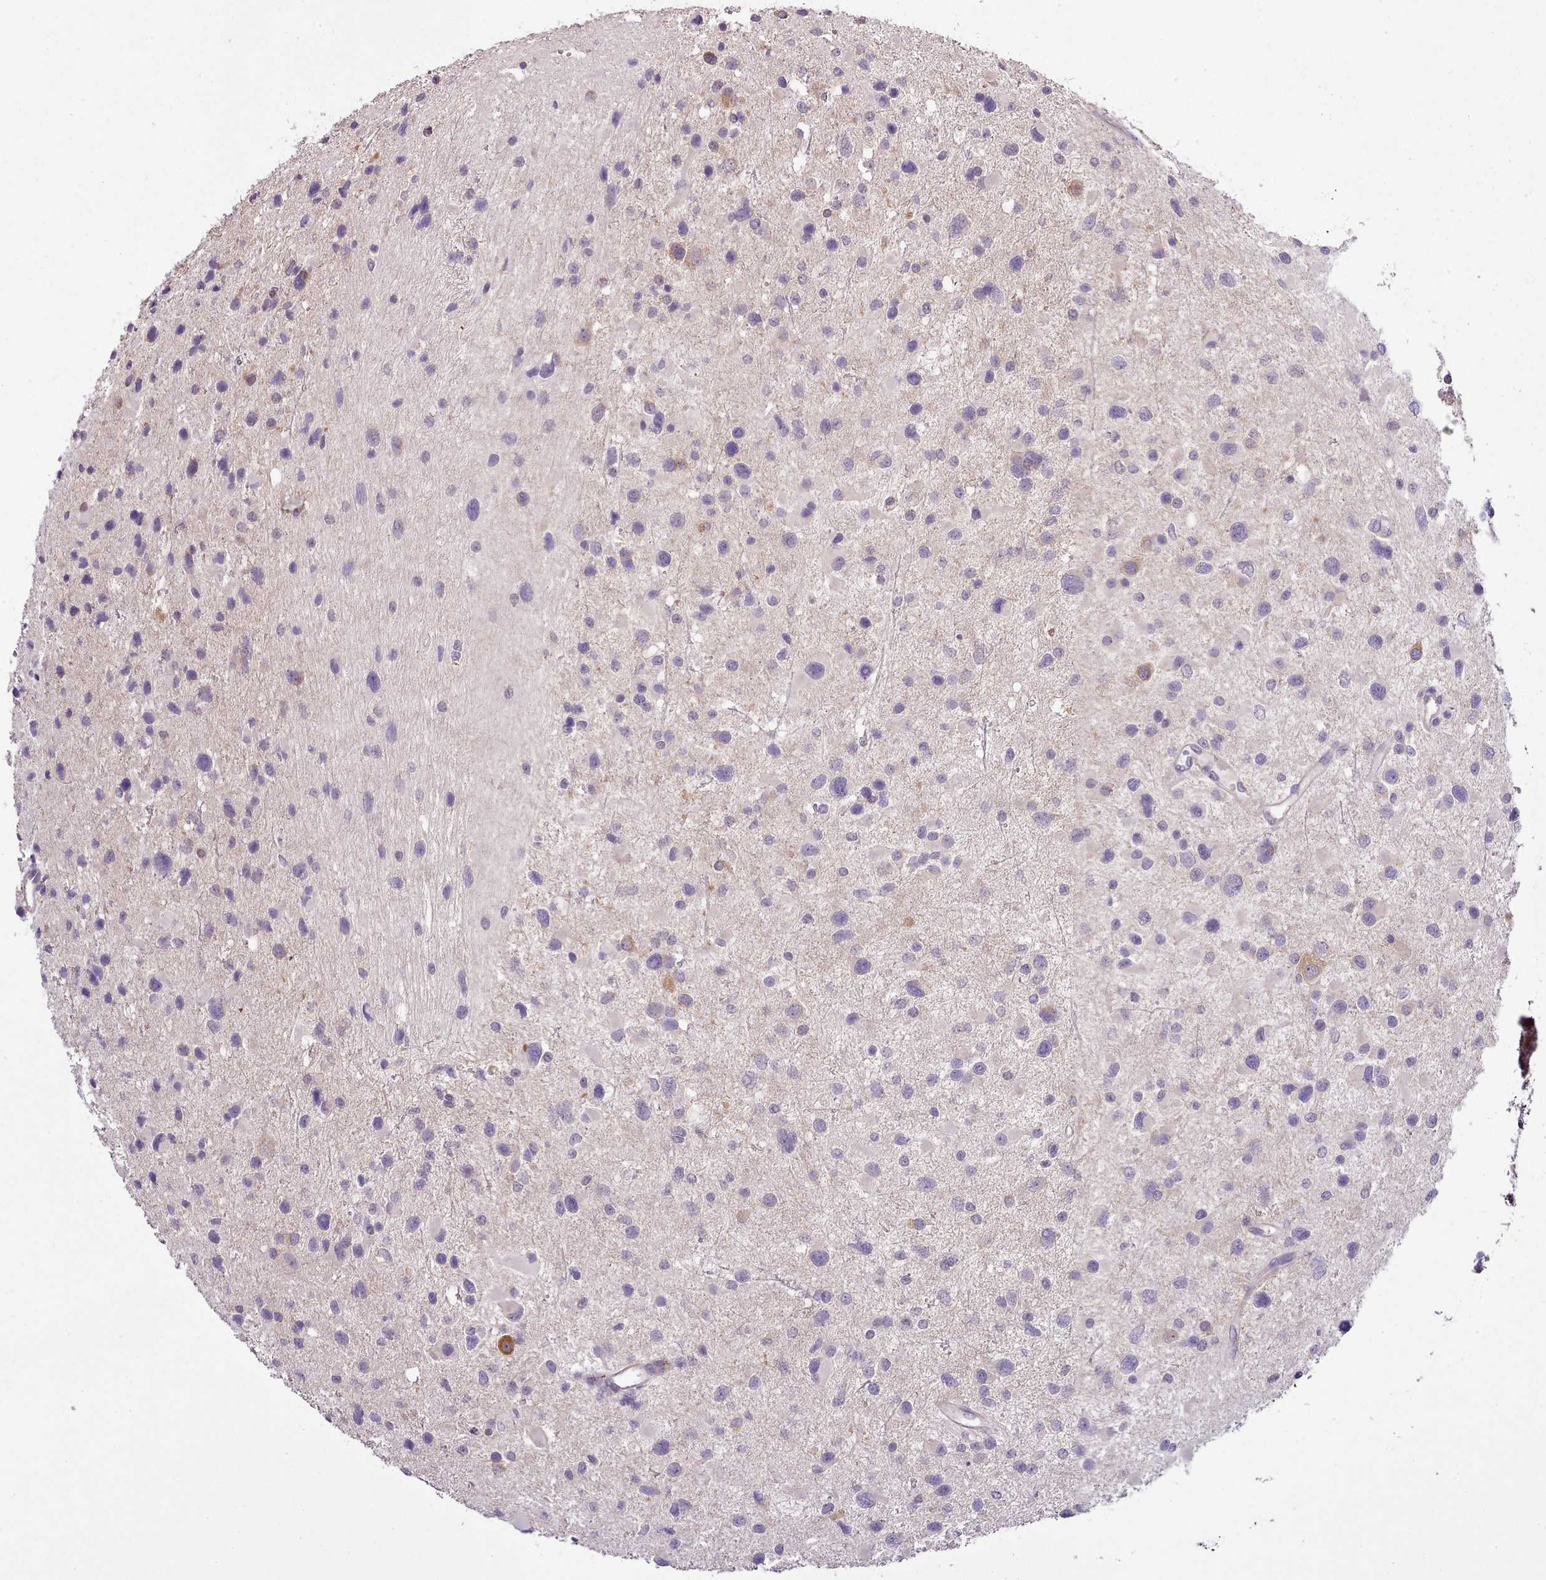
{"staining": {"intensity": "negative", "quantity": "none", "location": "none"}, "tissue": "glioma", "cell_type": "Tumor cells", "image_type": "cancer", "snomed": [{"axis": "morphology", "description": "Glioma, malignant, Low grade"}, {"axis": "topography", "description": "Brain"}], "caption": "DAB (3,3'-diaminobenzidine) immunohistochemical staining of low-grade glioma (malignant) reveals no significant staining in tumor cells.", "gene": "SETX", "patient": {"sex": "female", "age": 32}}